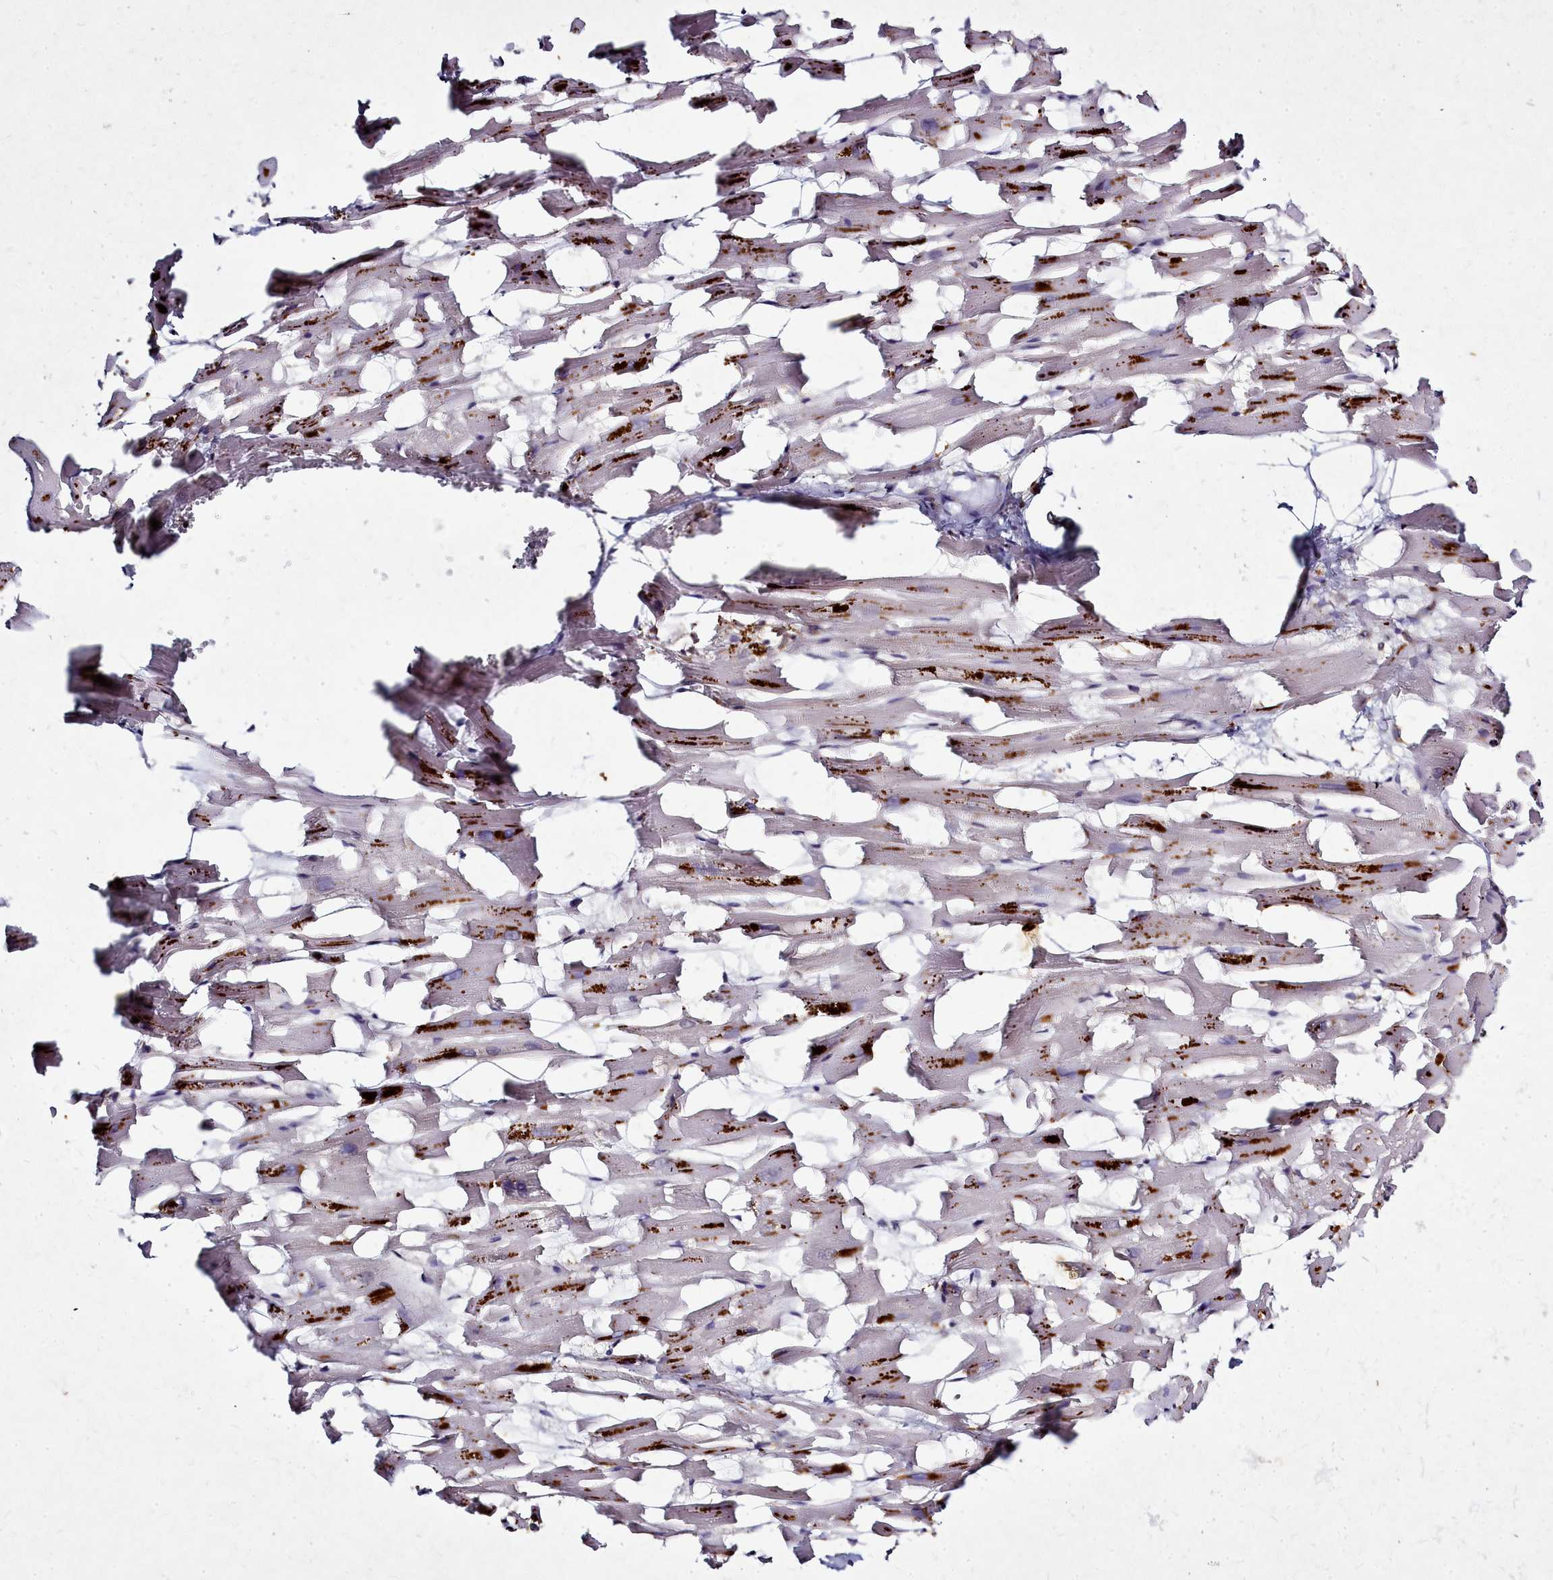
{"staining": {"intensity": "weak", "quantity": "25%-75%", "location": "cytoplasmic/membranous"}, "tissue": "heart muscle", "cell_type": "Cardiomyocytes", "image_type": "normal", "snomed": [{"axis": "morphology", "description": "Normal tissue, NOS"}, {"axis": "topography", "description": "Heart"}], "caption": "Brown immunohistochemical staining in unremarkable human heart muscle demonstrates weak cytoplasmic/membranous staining in approximately 25%-75% of cardiomyocytes.", "gene": "NCKAP1L", "patient": {"sex": "female", "age": 64}}